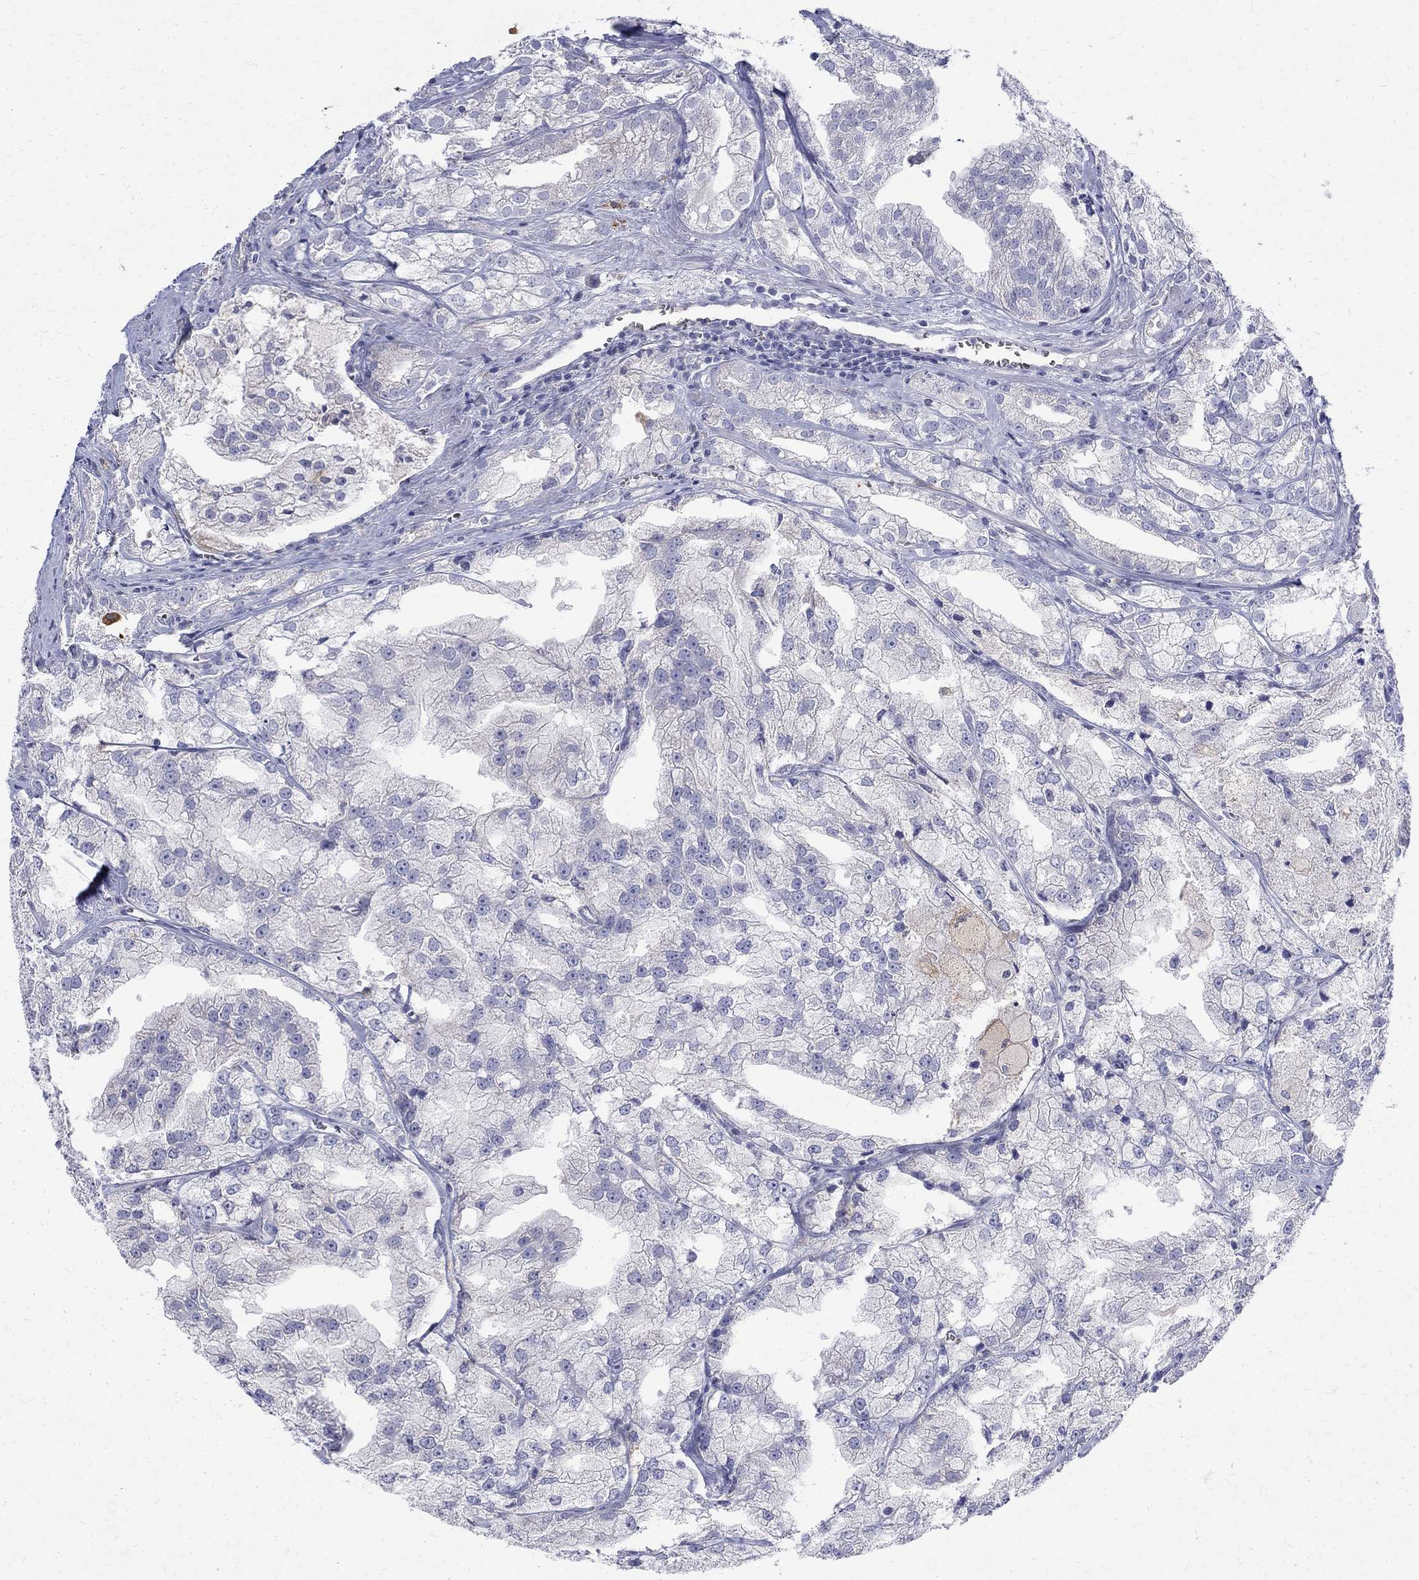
{"staining": {"intensity": "negative", "quantity": "none", "location": "none"}, "tissue": "prostate cancer", "cell_type": "Tumor cells", "image_type": "cancer", "snomed": [{"axis": "morphology", "description": "Adenocarcinoma, NOS"}, {"axis": "topography", "description": "Prostate"}], "caption": "Micrograph shows no significant protein positivity in tumor cells of adenocarcinoma (prostate).", "gene": "AGER", "patient": {"sex": "male", "age": 70}}